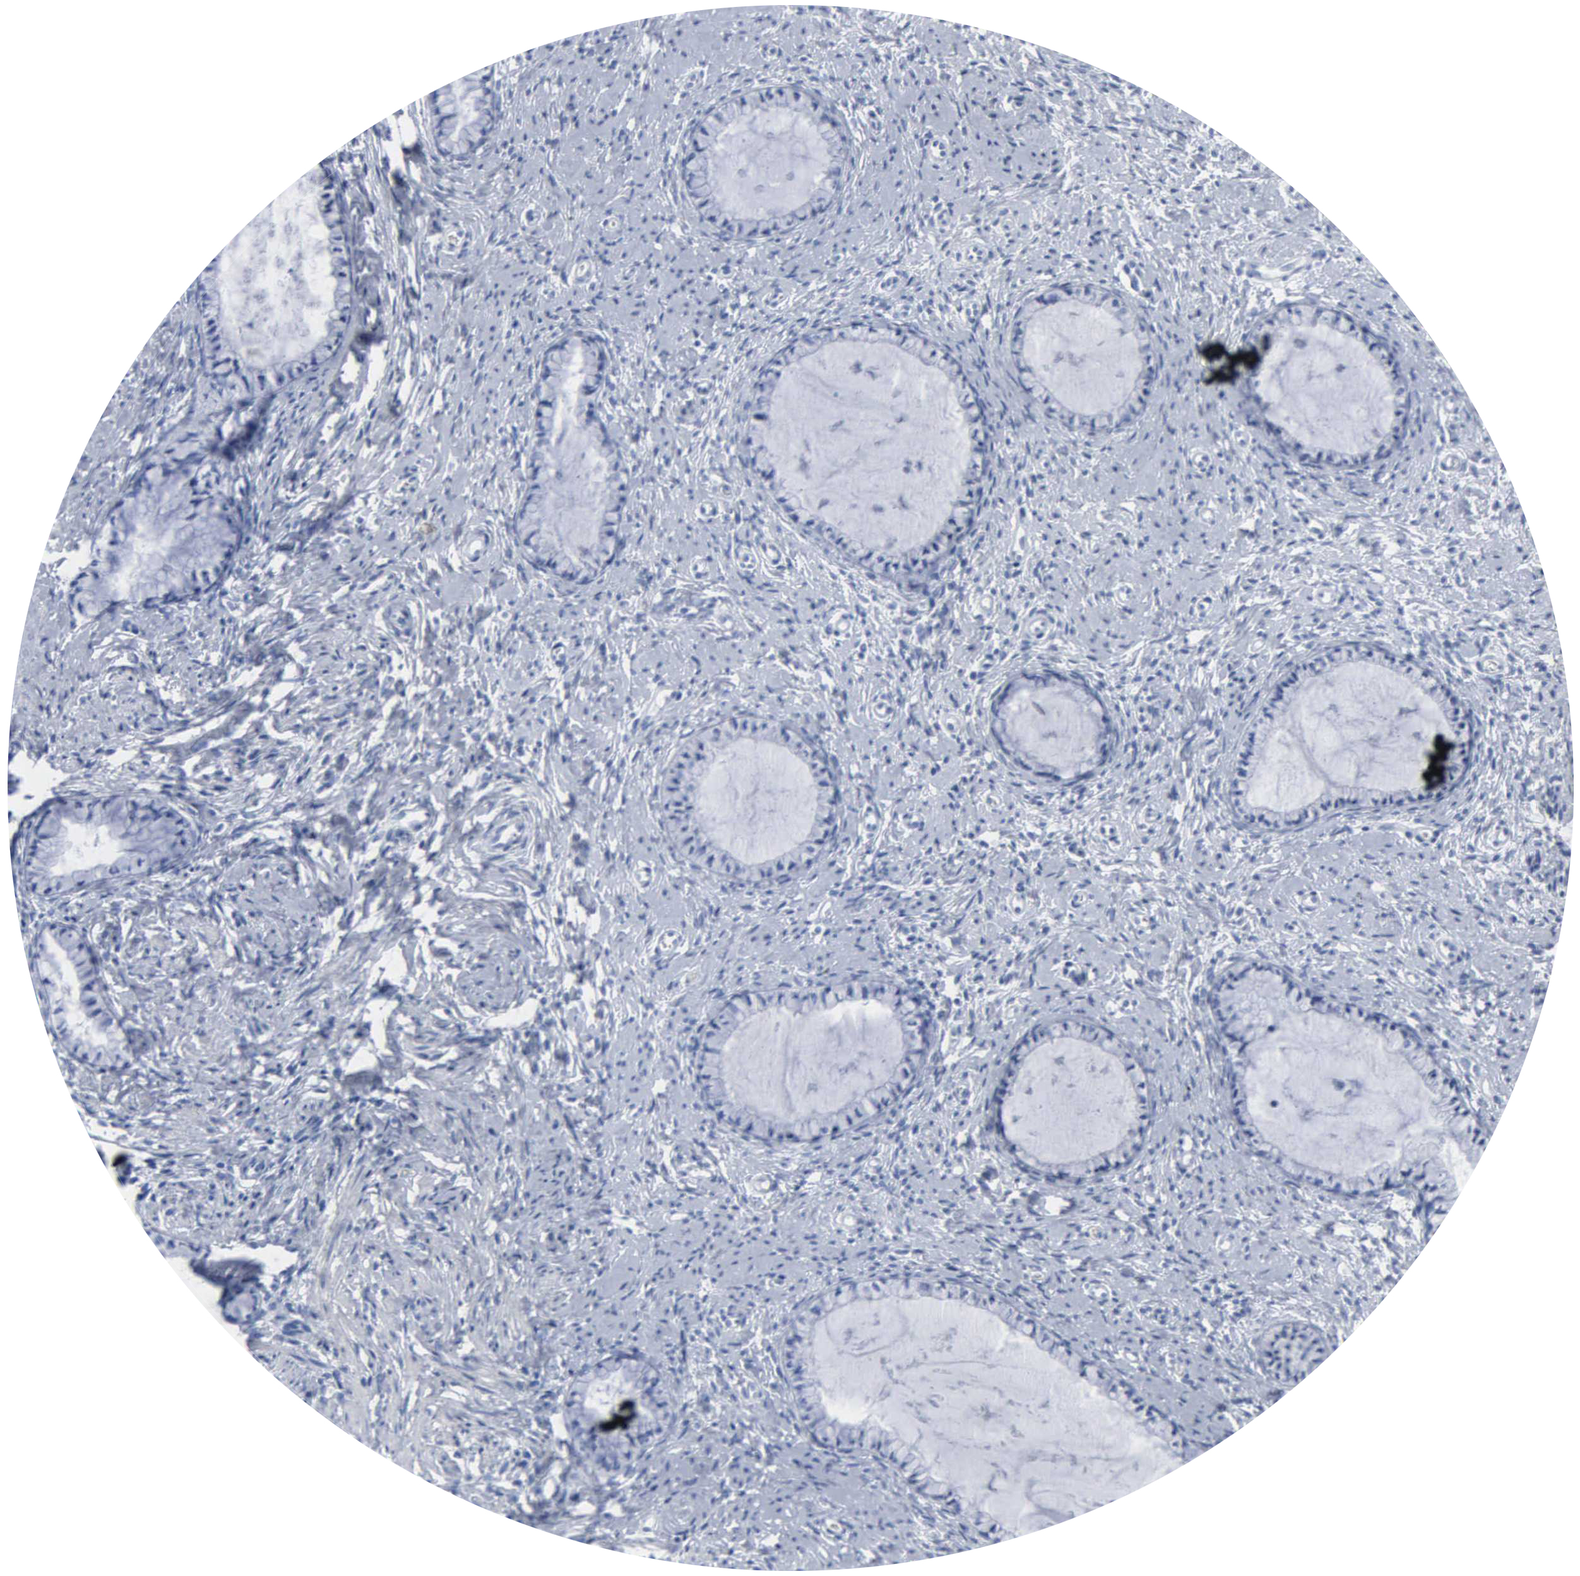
{"staining": {"intensity": "negative", "quantity": "none", "location": "none"}, "tissue": "cervix", "cell_type": "Glandular cells", "image_type": "normal", "snomed": [{"axis": "morphology", "description": "Normal tissue, NOS"}, {"axis": "topography", "description": "Cervix"}], "caption": "High magnification brightfield microscopy of benign cervix stained with DAB (brown) and counterstained with hematoxylin (blue): glandular cells show no significant staining. (DAB immunohistochemistry (IHC) with hematoxylin counter stain).", "gene": "DMD", "patient": {"sex": "female", "age": 70}}